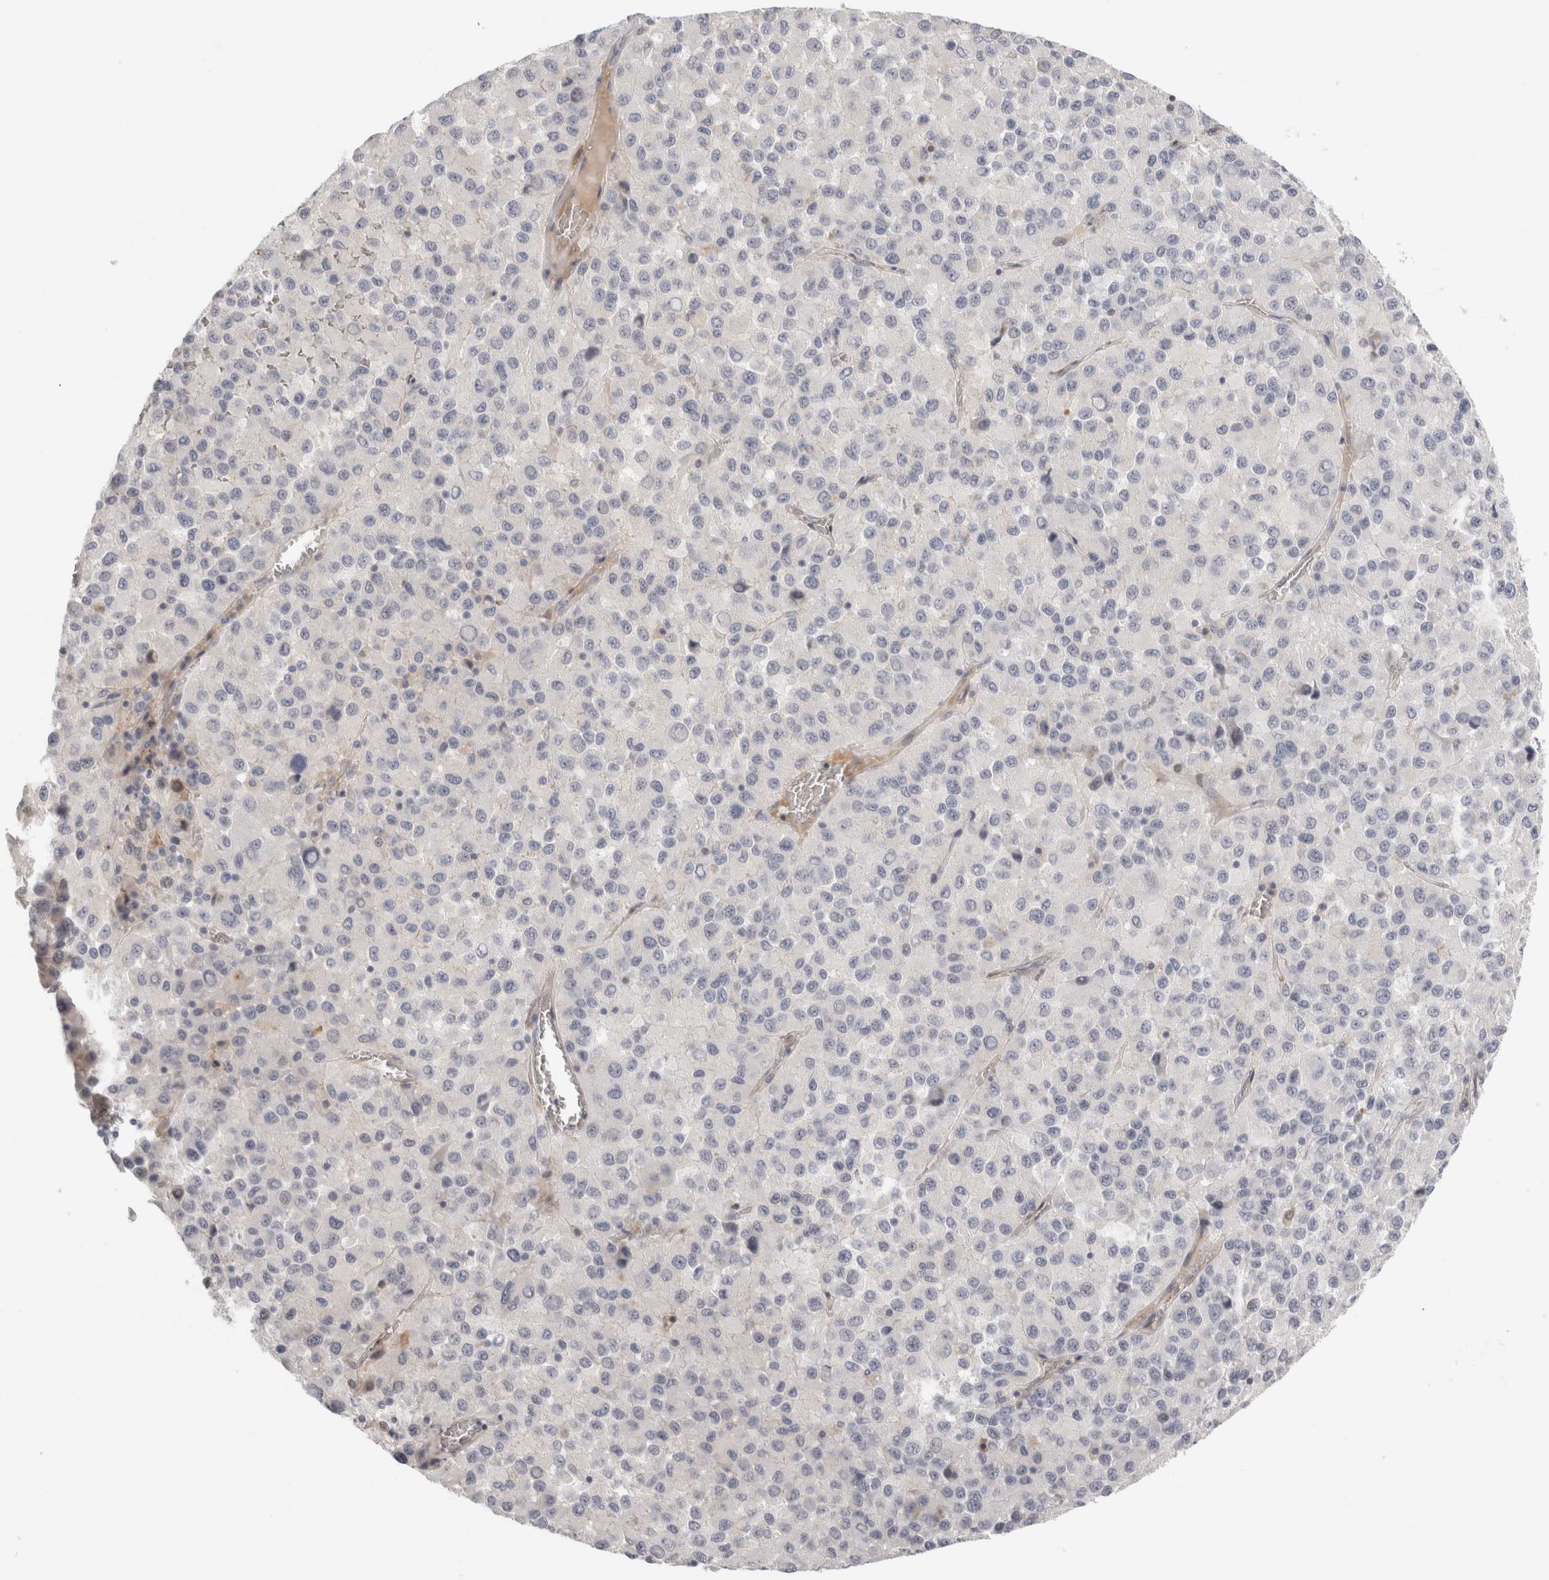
{"staining": {"intensity": "negative", "quantity": "none", "location": "none"}, "tissue": "melanoma", "cell_type": "Tumor cells", "image_type": "cancer", "snomed": [{"axis": "morphology", "description": "Malignant melanoma, Metastatic site"}, {"axis": "topography", "description": "Lung"}], "caption": "Protein analysis of malignant melanoma (metastatic site) demonstrates no significant positivity in tumor cells.", "gene": "FBLIM1", "patient": {"sex": "male", "age": 64}}